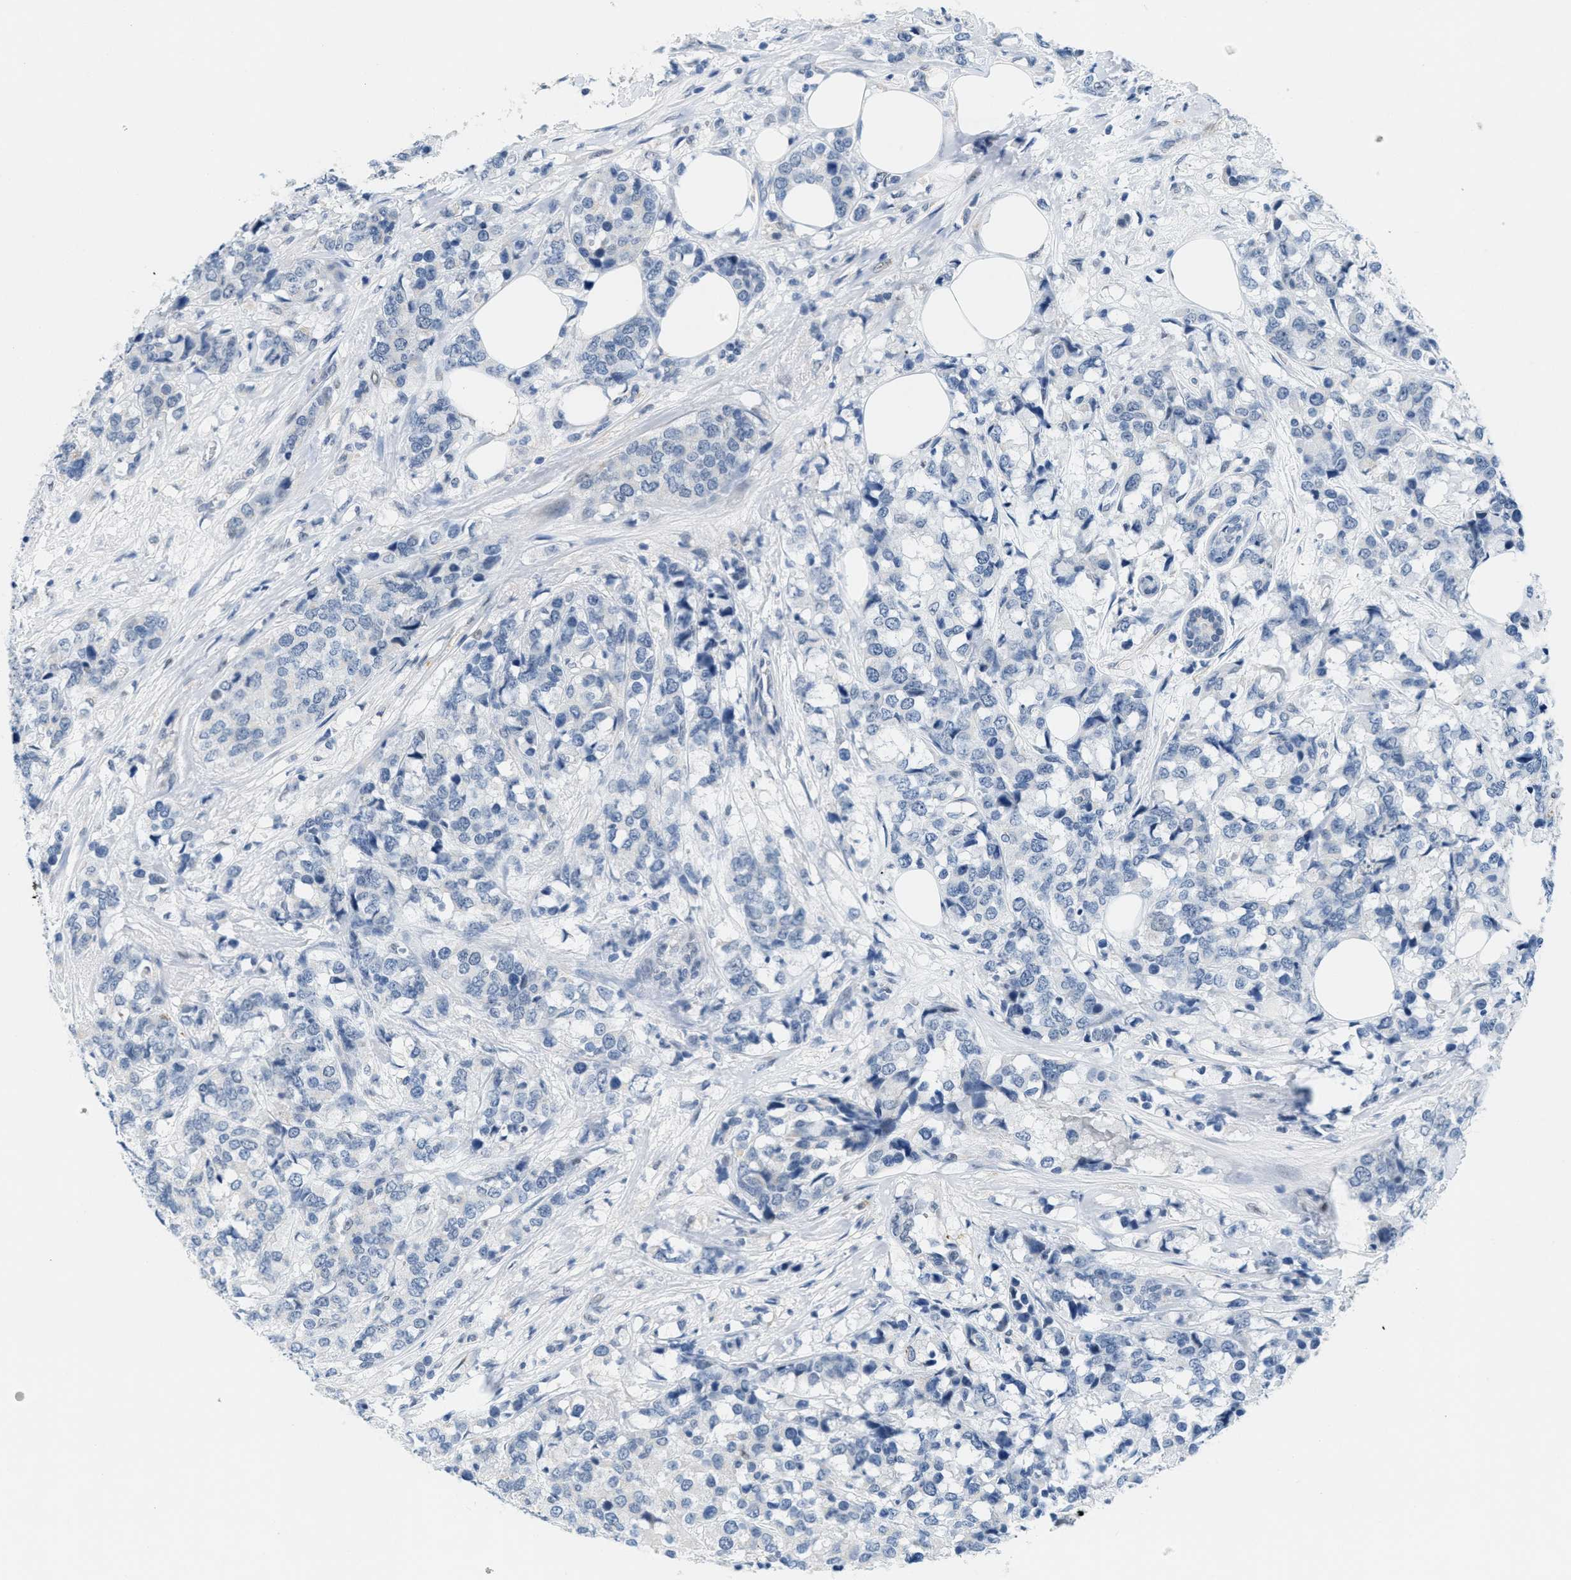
{"staining": {"intensity": "negative", "quantity": "none", "location": "none"}, "tissue": "breast cancer", "cell_type": "Tumor cells", "image_type": "cancer", "snomed": [{"axis": "morphology", "description": "Lobular carcinoma"}, {"axis": "topography", "description": "Breast"}], "caption": "IHC image of breast lobular carcinoma stained for a protein (brown), which shows no positivity in tumor cells. Nuclei are stained in blue.", "gene": "HS3ST2", "patient": {"sex": "female", "age": 59}}